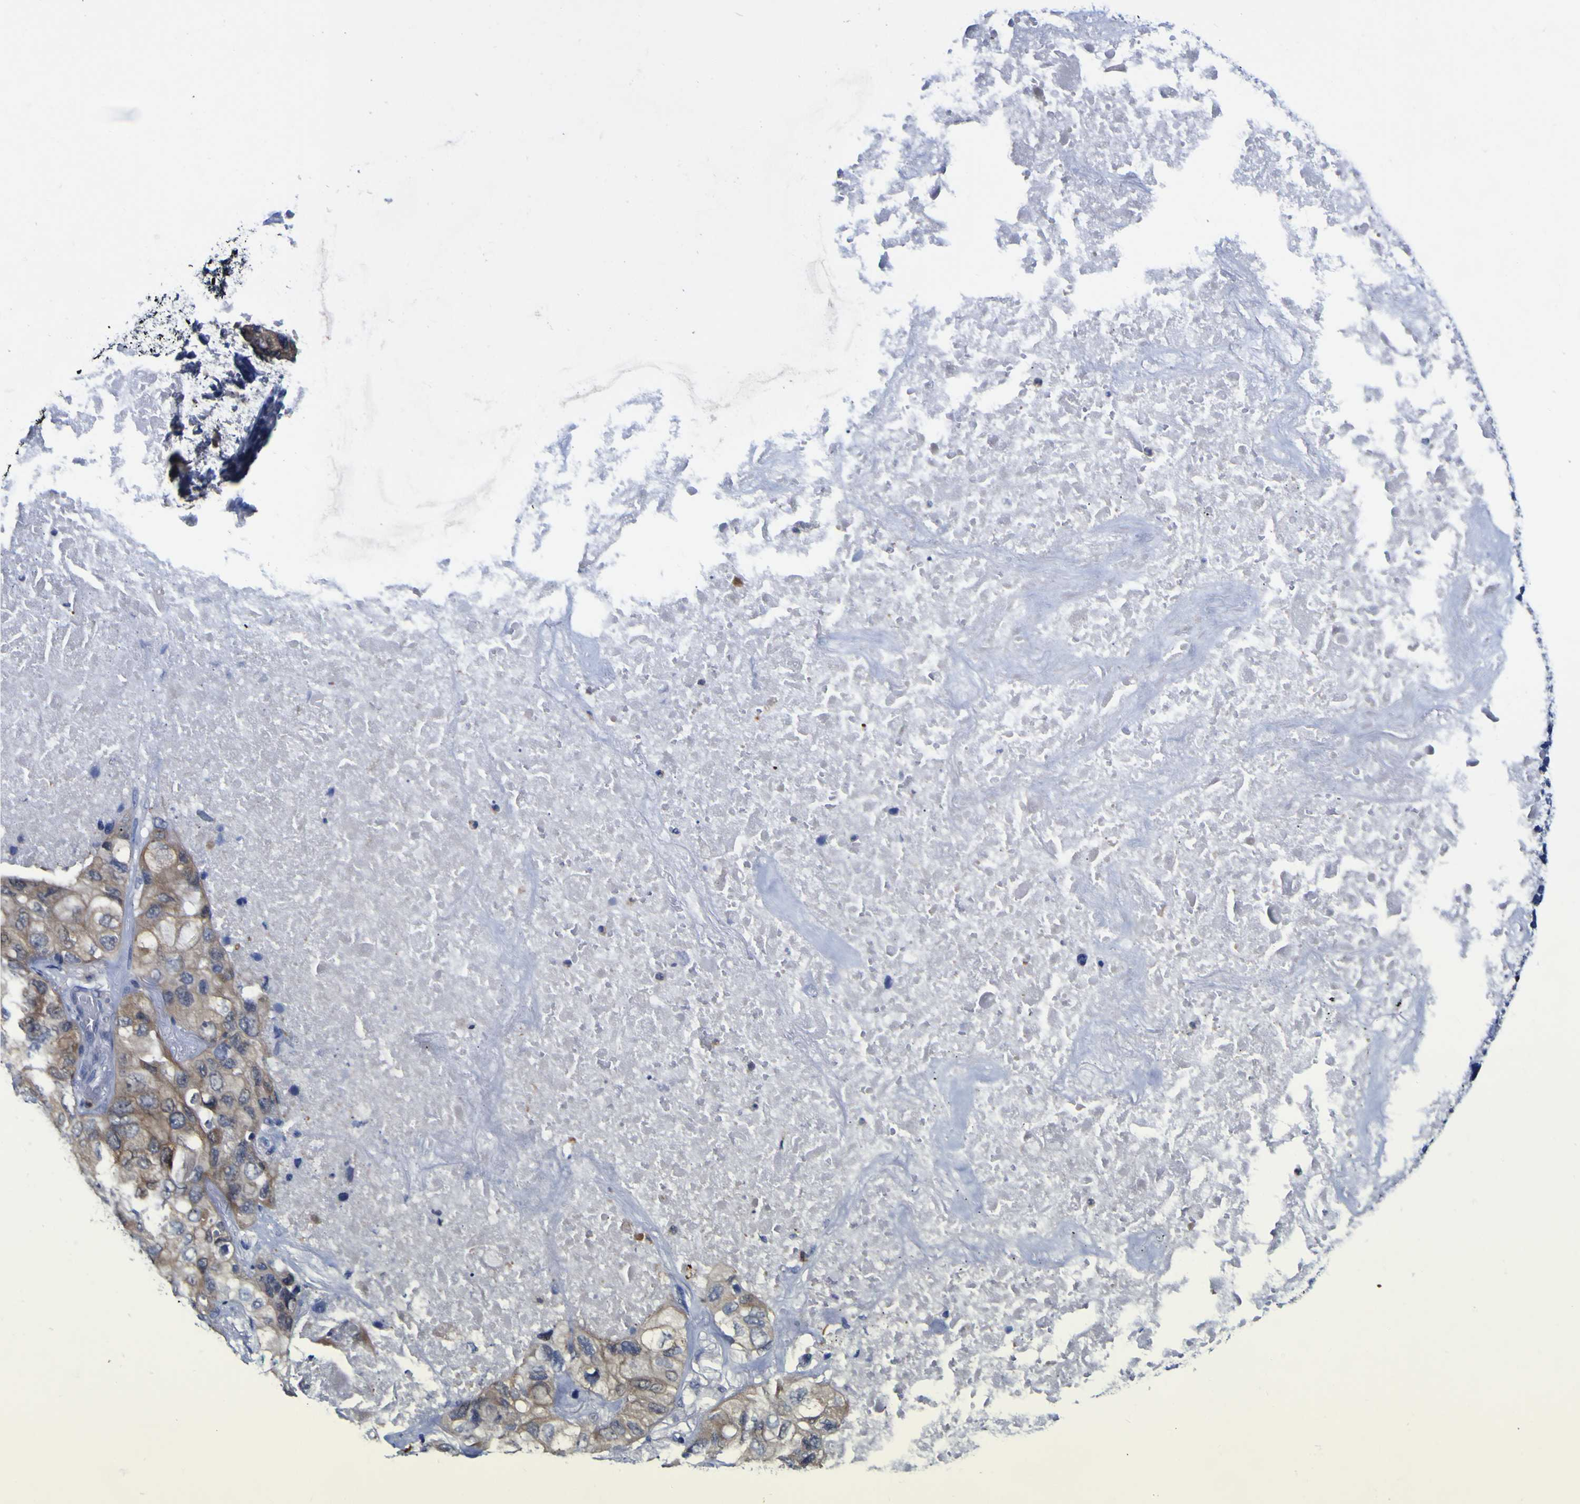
{"staining": {"intensity": "weak", "quantity": ">75%", "location": "cytoplasmic/membranous"}, "tissue": "lung cancer", "cell_type": "Tumor cells", "image_type": "cancer", "snomed": [{"axis": "morphology", "description": "Squamous cell carcinoma, NOS"}, {"axis": "topography", "description": "Lung"}], "caption": "Brown immunohistochemical staining in human lung cancer reveals weak cytoplasmic/membranous positivity in about >75% of tumor cells.", "gene": "CASP6", "patient": {"sex": "female", "age": 73}}